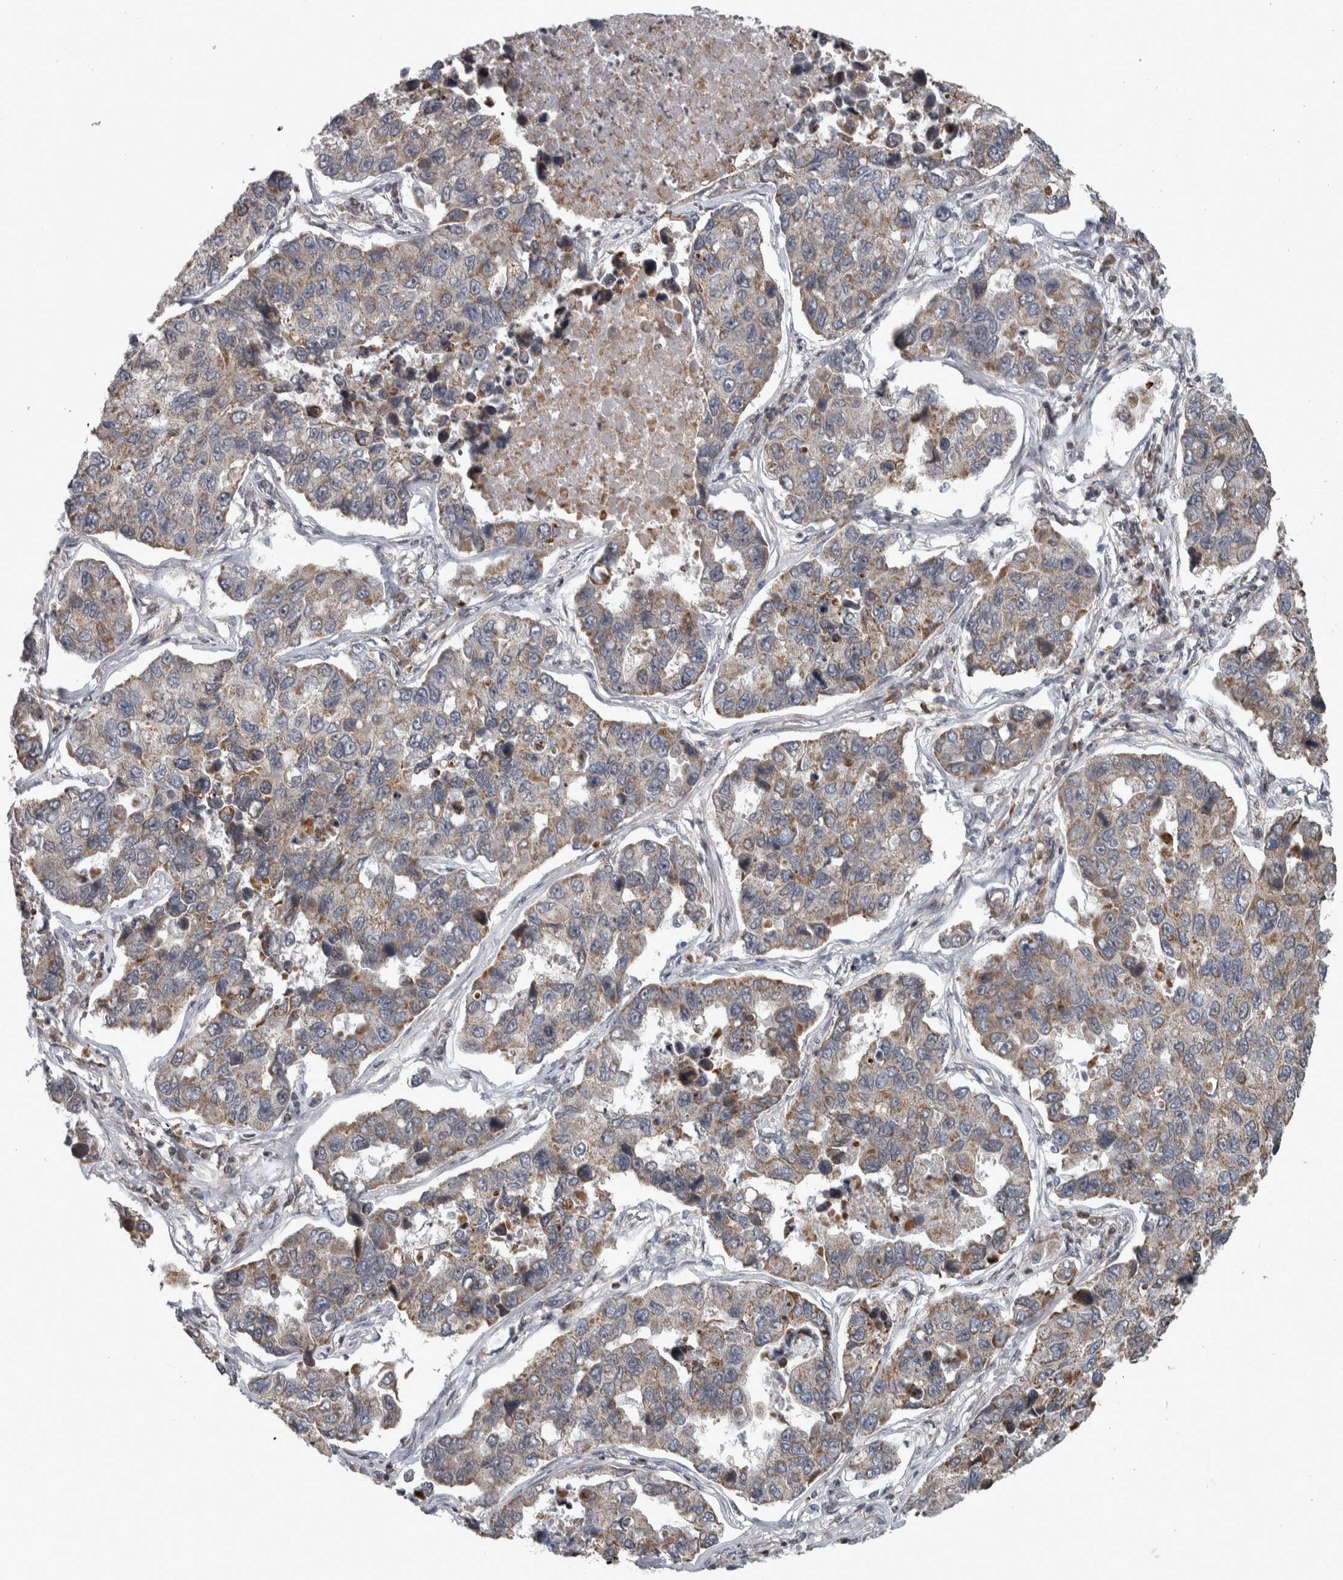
{"staining": {"intensity": "weak", "quantity": "25%-75%", "location": "cytoplasmic/membranous"}, "tissue": "lung cancer", "cell_type": "Tumor cells", "image_type": "cancer", "snomed": [{"axis": "morphology", "description": "Adenocarcinoma, NOS"}, {"axis": "topography", "description": "Lung"}], "caption": "A low amount of weak cytoplasmic/membranous expression is seen in about 25%-75% of tumor cells in lung adenocarcinoma tissue.", "gene": "CWC27", "patient": {"sex": "male", "age": 64}}